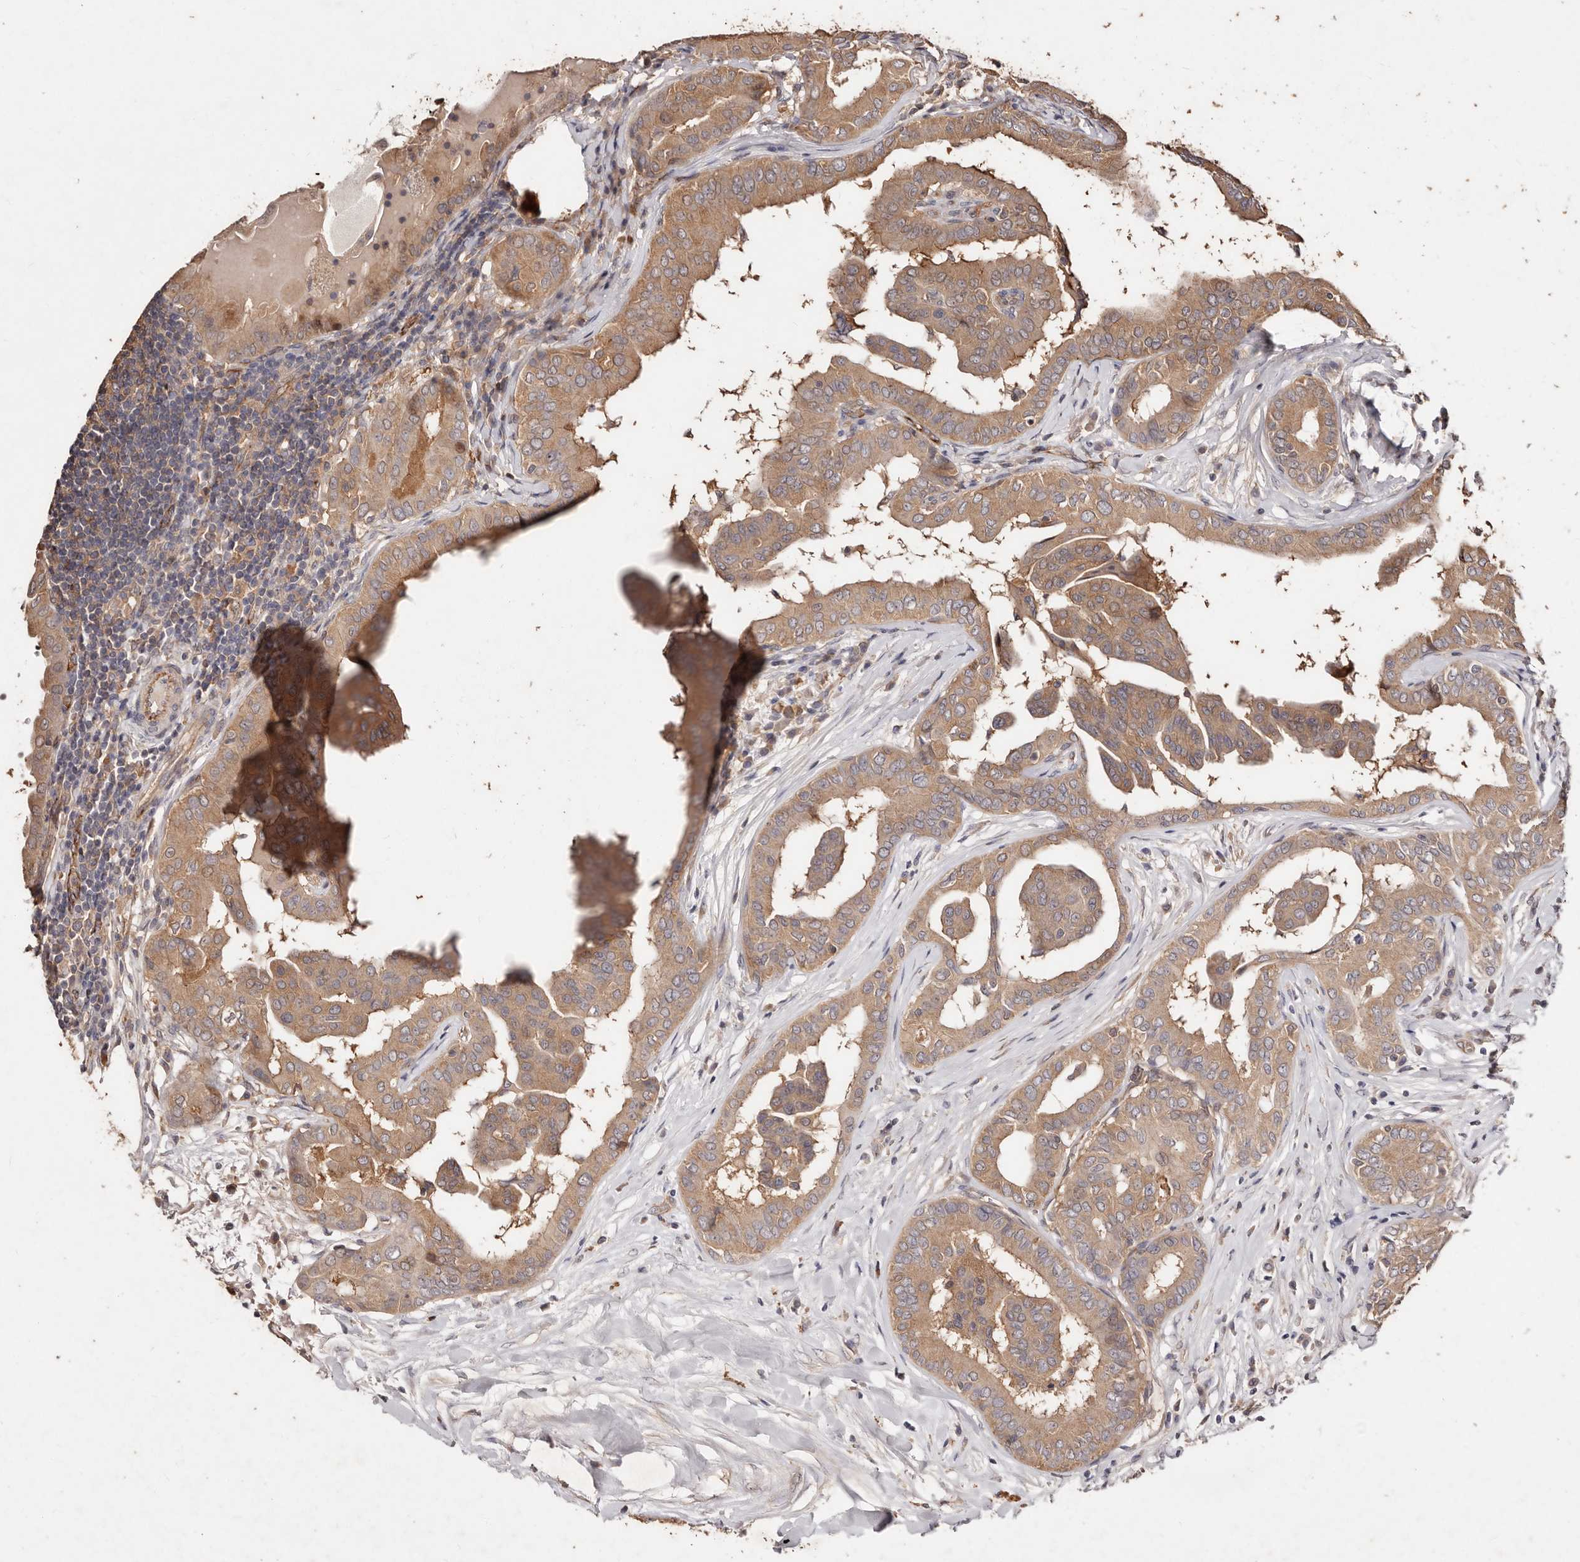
{"staining": {"intensity": "moderate", "quantity": ">75%", "location": "cytoplasmic/membranous"}, "tissue": "thyroid cancer", "cell_type": "Tumor cells", "image_type": "cancer", "snomed": [{"axis": "morphology", "description": "Papillary adenocarcinoma, NOS"}, {"axis": "topography", "description": "Thyroid gland"}], "caption": "IHC of human thyroid papillary adenocarcinoma reveals medium levels of moderate cytoplasmic/membranous staining in about >75% of tumor cells.", "gene": "CCL14", "patient": {"sex": "male", "age": 33}}